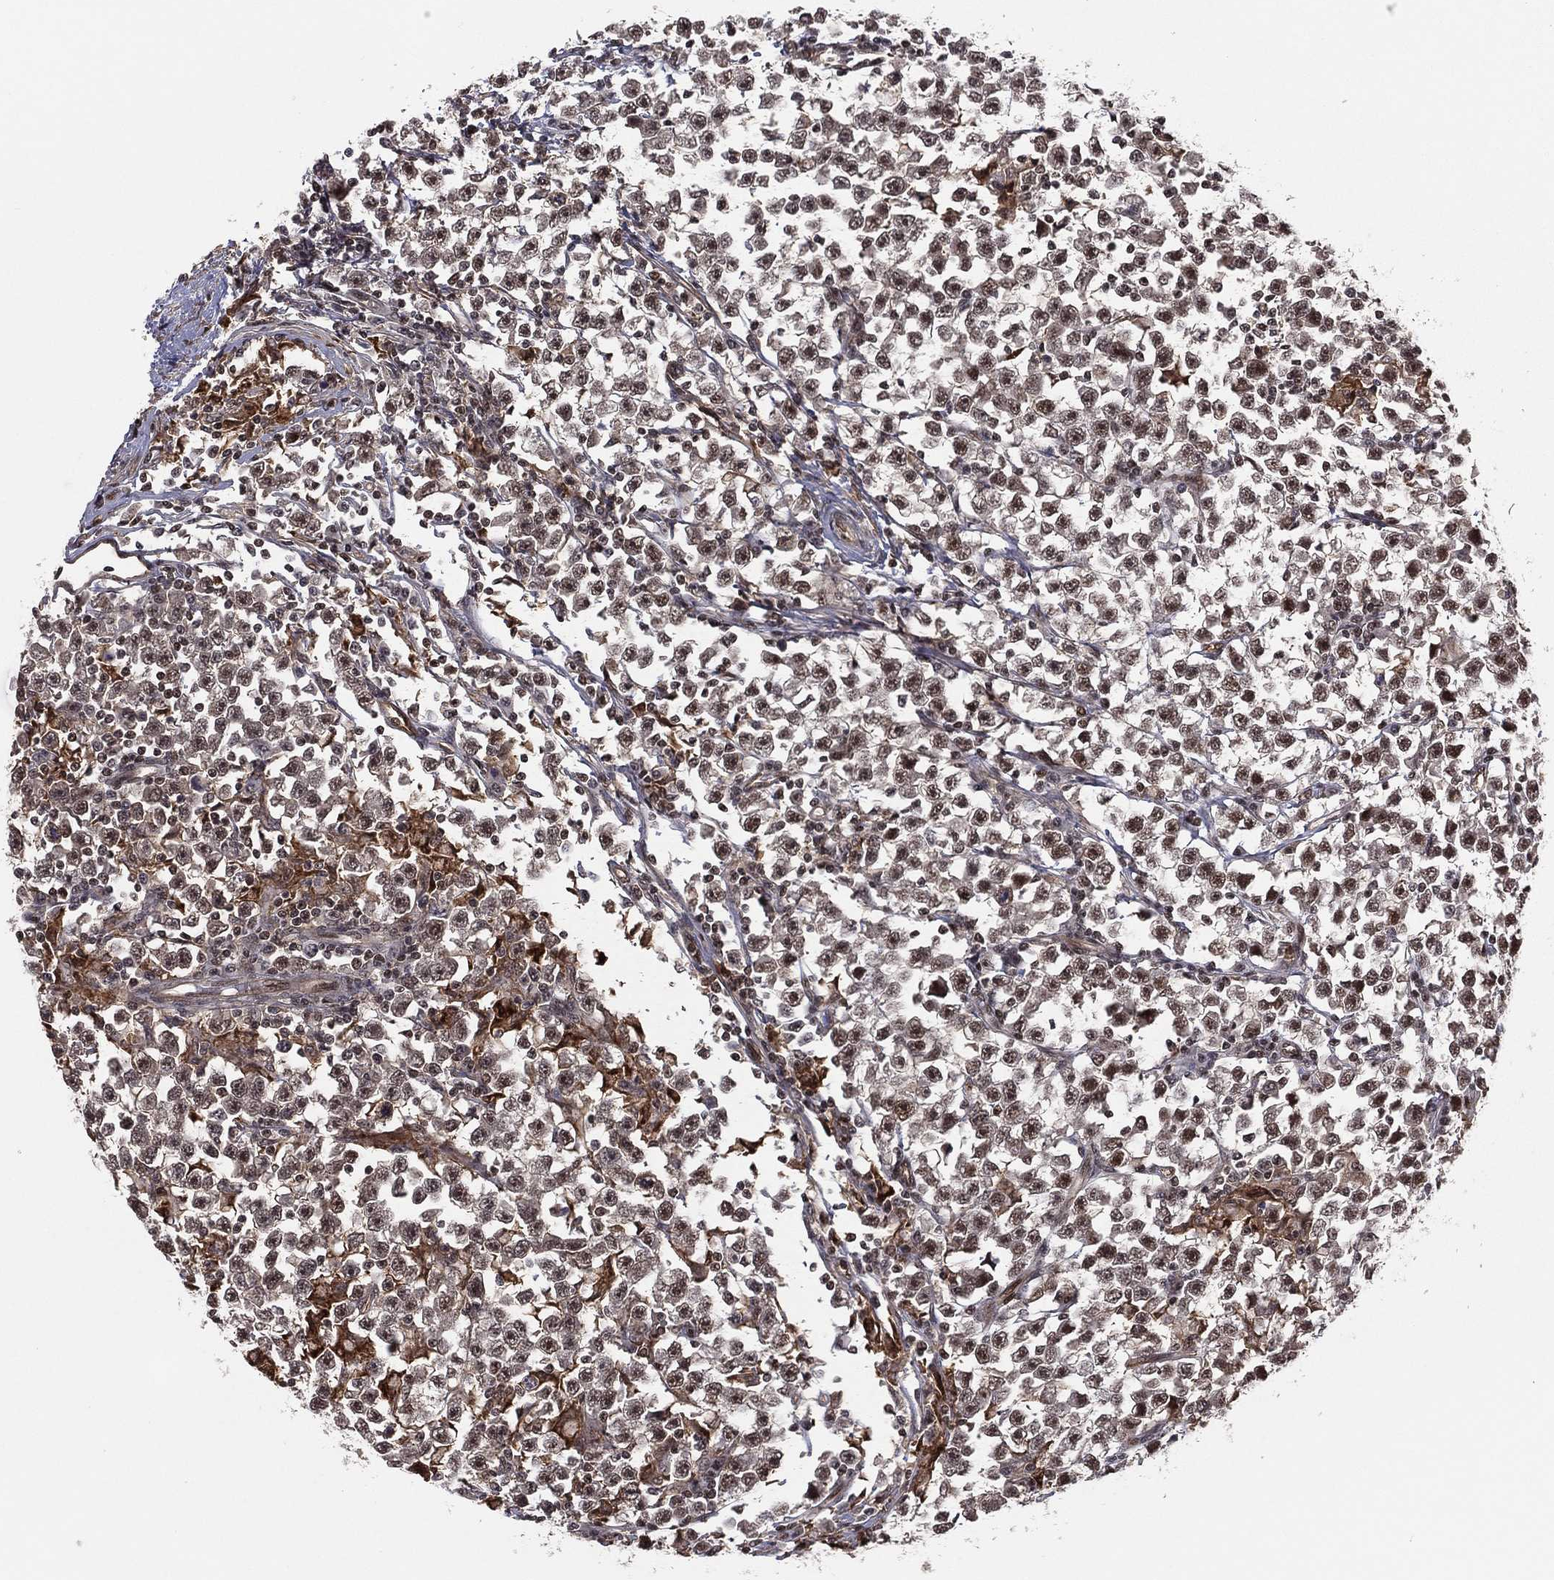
{"staining": {"intensity": "strong", "quantity": "25%-75%", "location": "nuclear"}, "tissue": "testis cancer", "cell_type": "Tumor cells", "image_type": "cancer", "snomed": [{"axis": "morphology", "description": "Seminoma, NOS"}, {"axis": "topography", "description": "Testis"}], "caption": "Testis seminoma tissue exhibits strong nuclear expression in approximately 25%-75% of tumor cells The staining is performed using DAB (3,3'-diaminobenzidine) brown chromogen to label protein expression. The nuclei are counter-stained blue using hematoxylin.", "gene": "GPALPP1", "patient": {"sex": "male", "age": 33}}